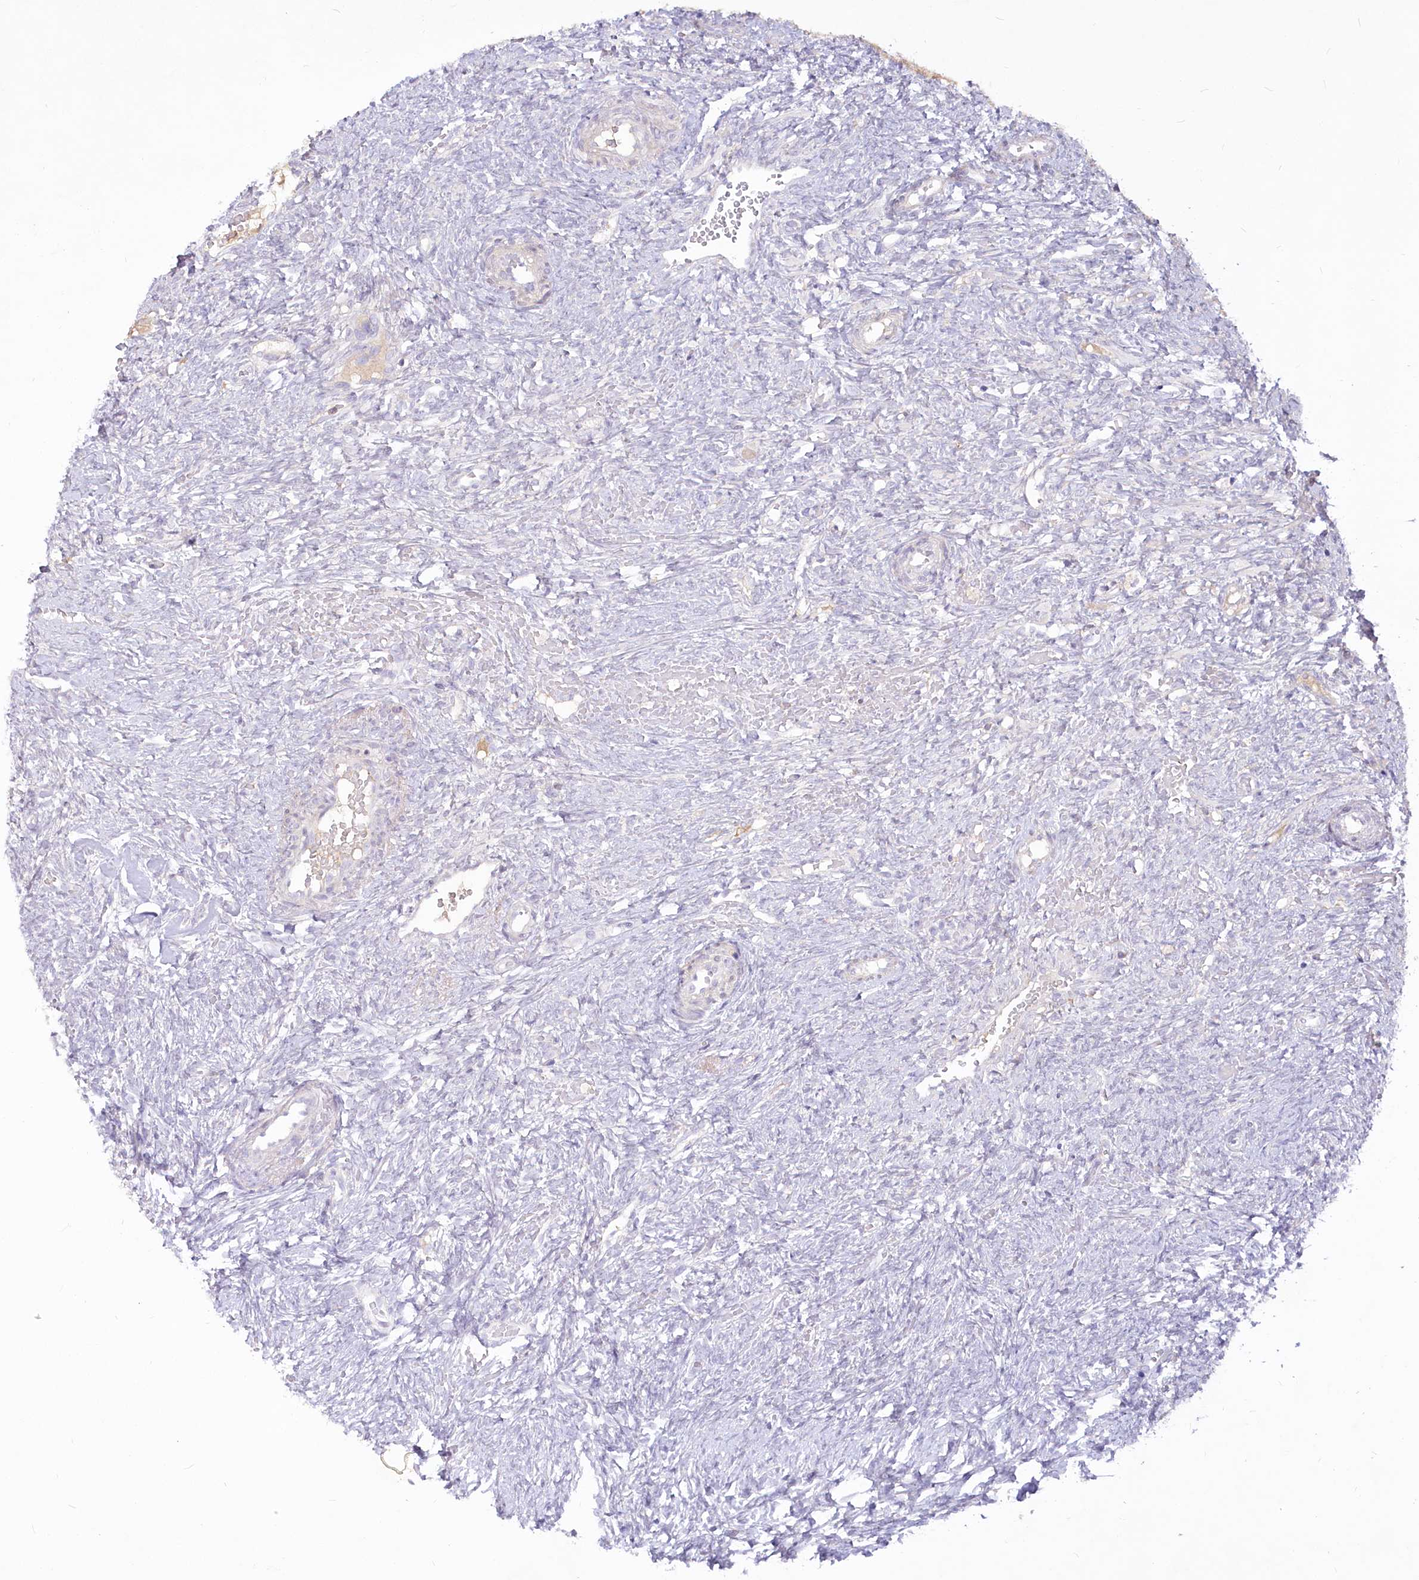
{"staining": {"intensity": "negative", "quantity": "none", "location": "none"}, "tissue": "ovary", "cell_type": "Follicle cells", "image_type": "normal", "snomed": [{"axis": "morphology", "description": "Normal tissue, NOS"}, {"axis": "topography", "description": "Ovary"}], "caption": "IHC photomicrograph of unremarkable ovary: ovary stained with DAB (3,3'-diaminobenzidine) displays no significant protein staining in follicle cells. The staining is performed using DAB brown chromogen with nuclei counter-stained in using hematoxylin.", "gene": "EFHC2", "patient": {"sex": "female", "age": 41}}